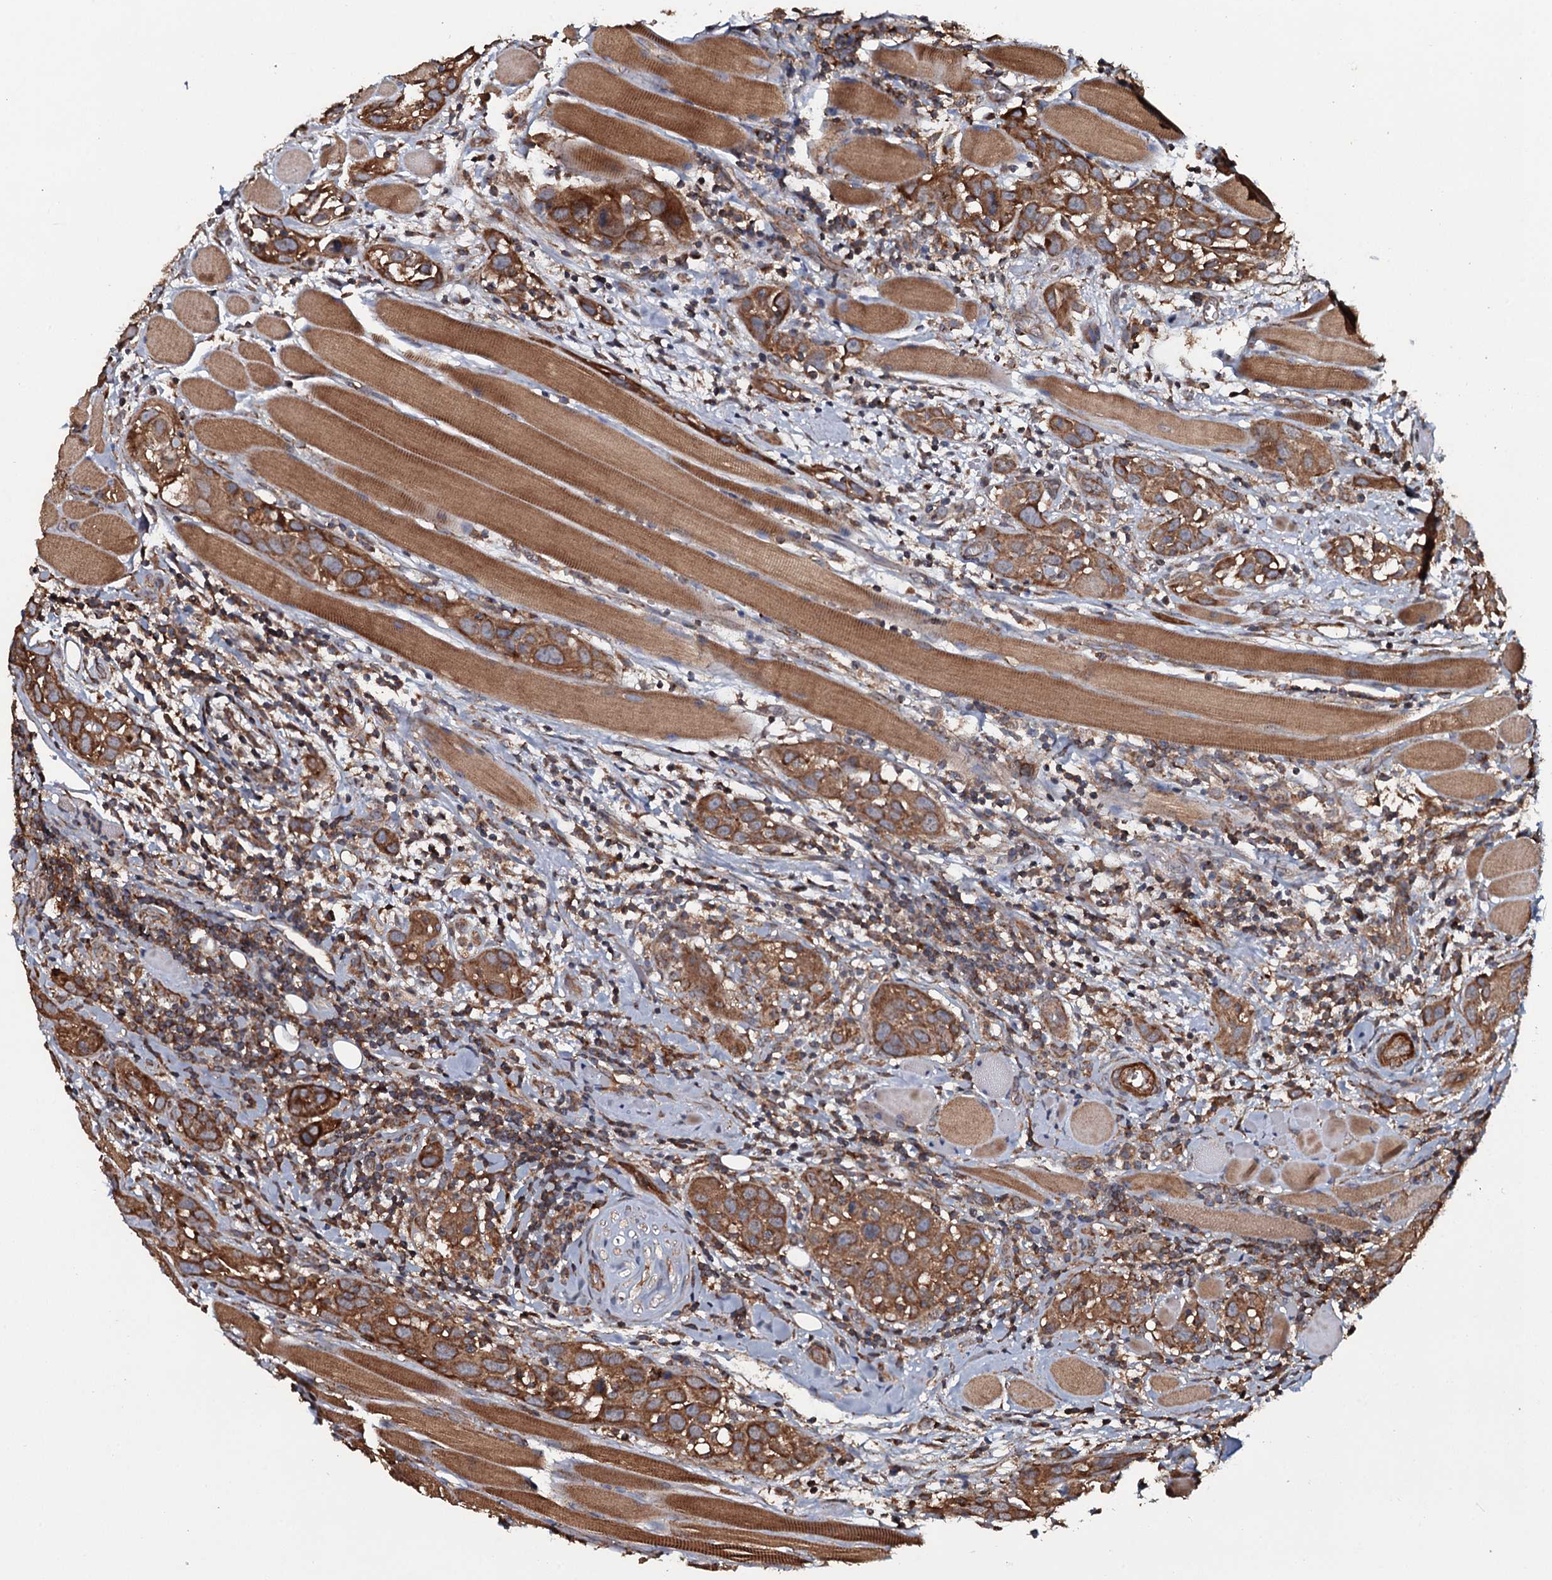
{"staining": {"intensity": "moderate", "quantity": ">75%", "location": "cytoplasmic/membranous"}, "tissue": "head and neck cancer", "cell_type": "Tumor cells", "image_type": "cancer", "snomed": [{"axis": "morphology", "description": "Squamous cell carcinoma, NOS"}, {"axis": "topography", "description": "Oral tissue"}, {"axis": "topography", "description": "Head-Neck"}], "caption": "Immunohistochemistry (IHC) photomicrograph of head and neck cancer (squamous cell carcinoma) stained for a protein (brown), which reveals medium levels of moderate cytoplasmic/membranous expression in about >75% of tumor cells.", "gene": "VWA8", "patient": {"sex": "female", "age": 50}}